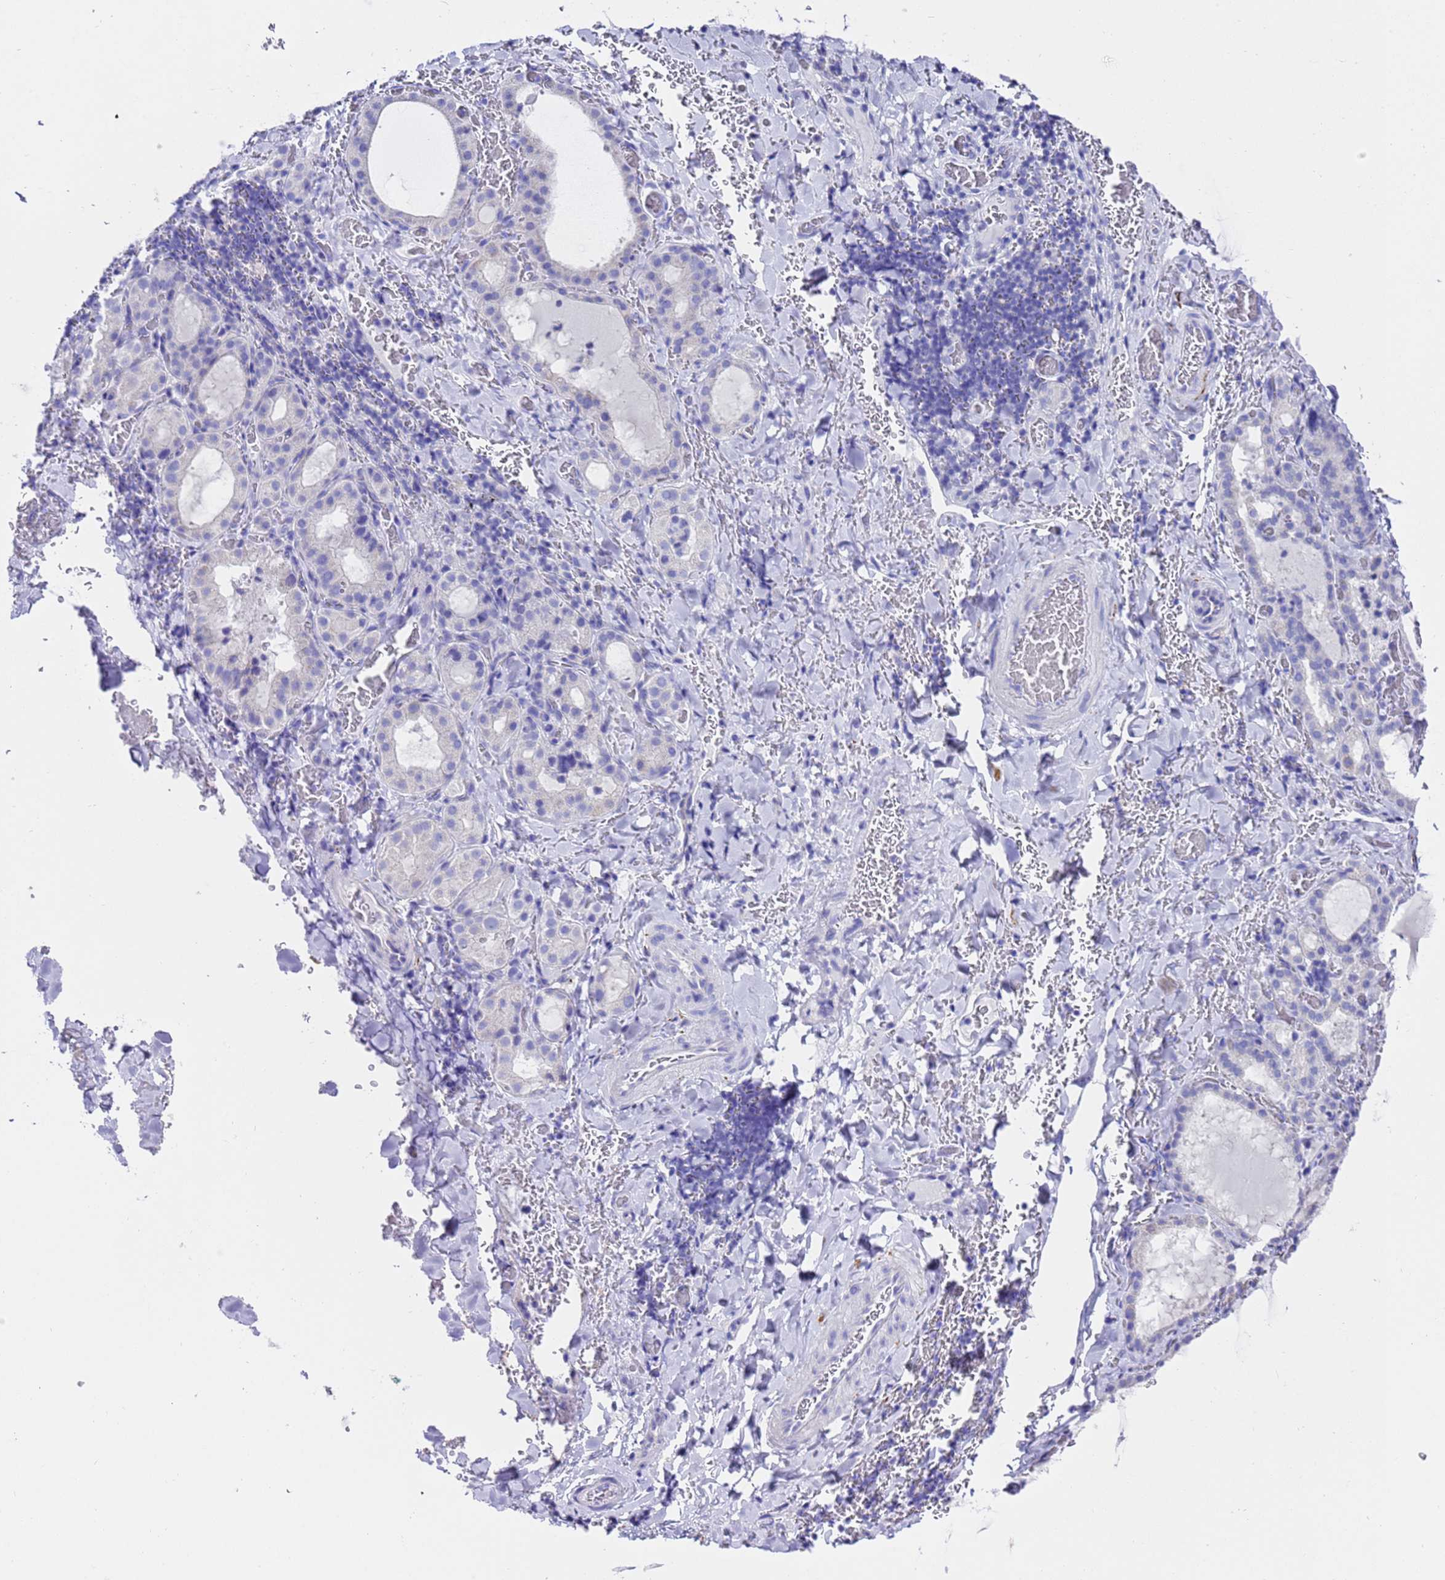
{"staining": {"intensity": "negative", "quantity": "none", "location": "none"}, "tissue": "thyroid gland", "cell_type": "Glandular cells", "image_type": "normal", "snomed": [{"axis": "morphology", "description": "Normal tissue, NOS"}, {"axis": "topography", "description": "Thyroid gland"}], "caption": "A high-resolution photomicrograph shows IHC staining of normal thyroid gland, which displays no significant staining in glandular cells. (Brightfield microscopy of DAB IHC at high magnification).", "gene": "FAM72A", "patient": {"sex": "female", "age": 39}}